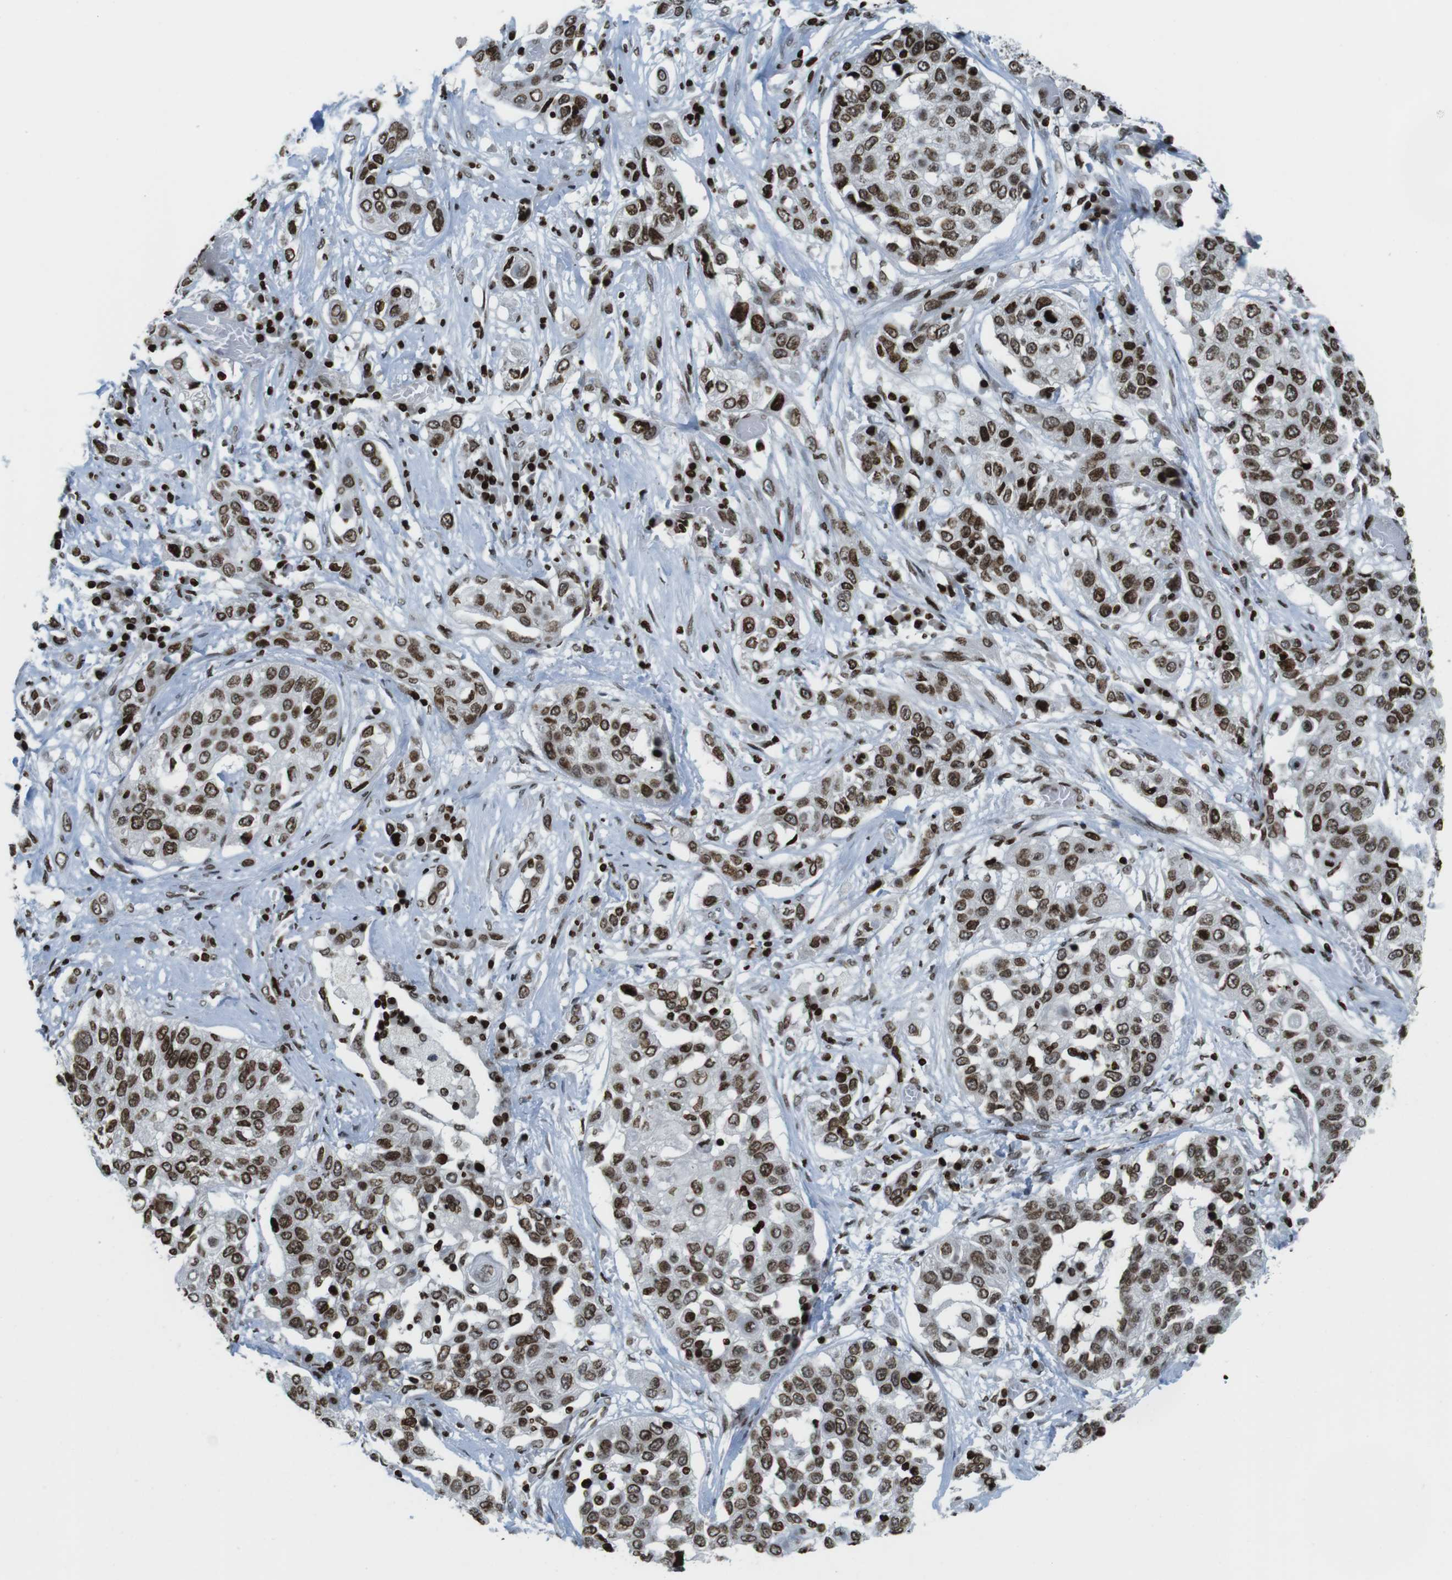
{"staining": {"intensity": "moderate", "quantity": ">75%", "location": "nuclear"}, "tissue": "lung cancer", "cell_type": "Tumor cells", "image_type": "cancer", "snomed": [{"axis": "morphology", "description": "Squamous cell carcinoma, NOS"}, {"axis": "topography", "description": "Lung"}], "caption": "Immunohistochemistry (IHC) (DAB) staining of human squamous cell carcinoma (lung) shows moderate nuclear protein staining in about >75% of tumor cells.", "gene": "H2AC8", "patient": {"sex": "male", "age": 71}}